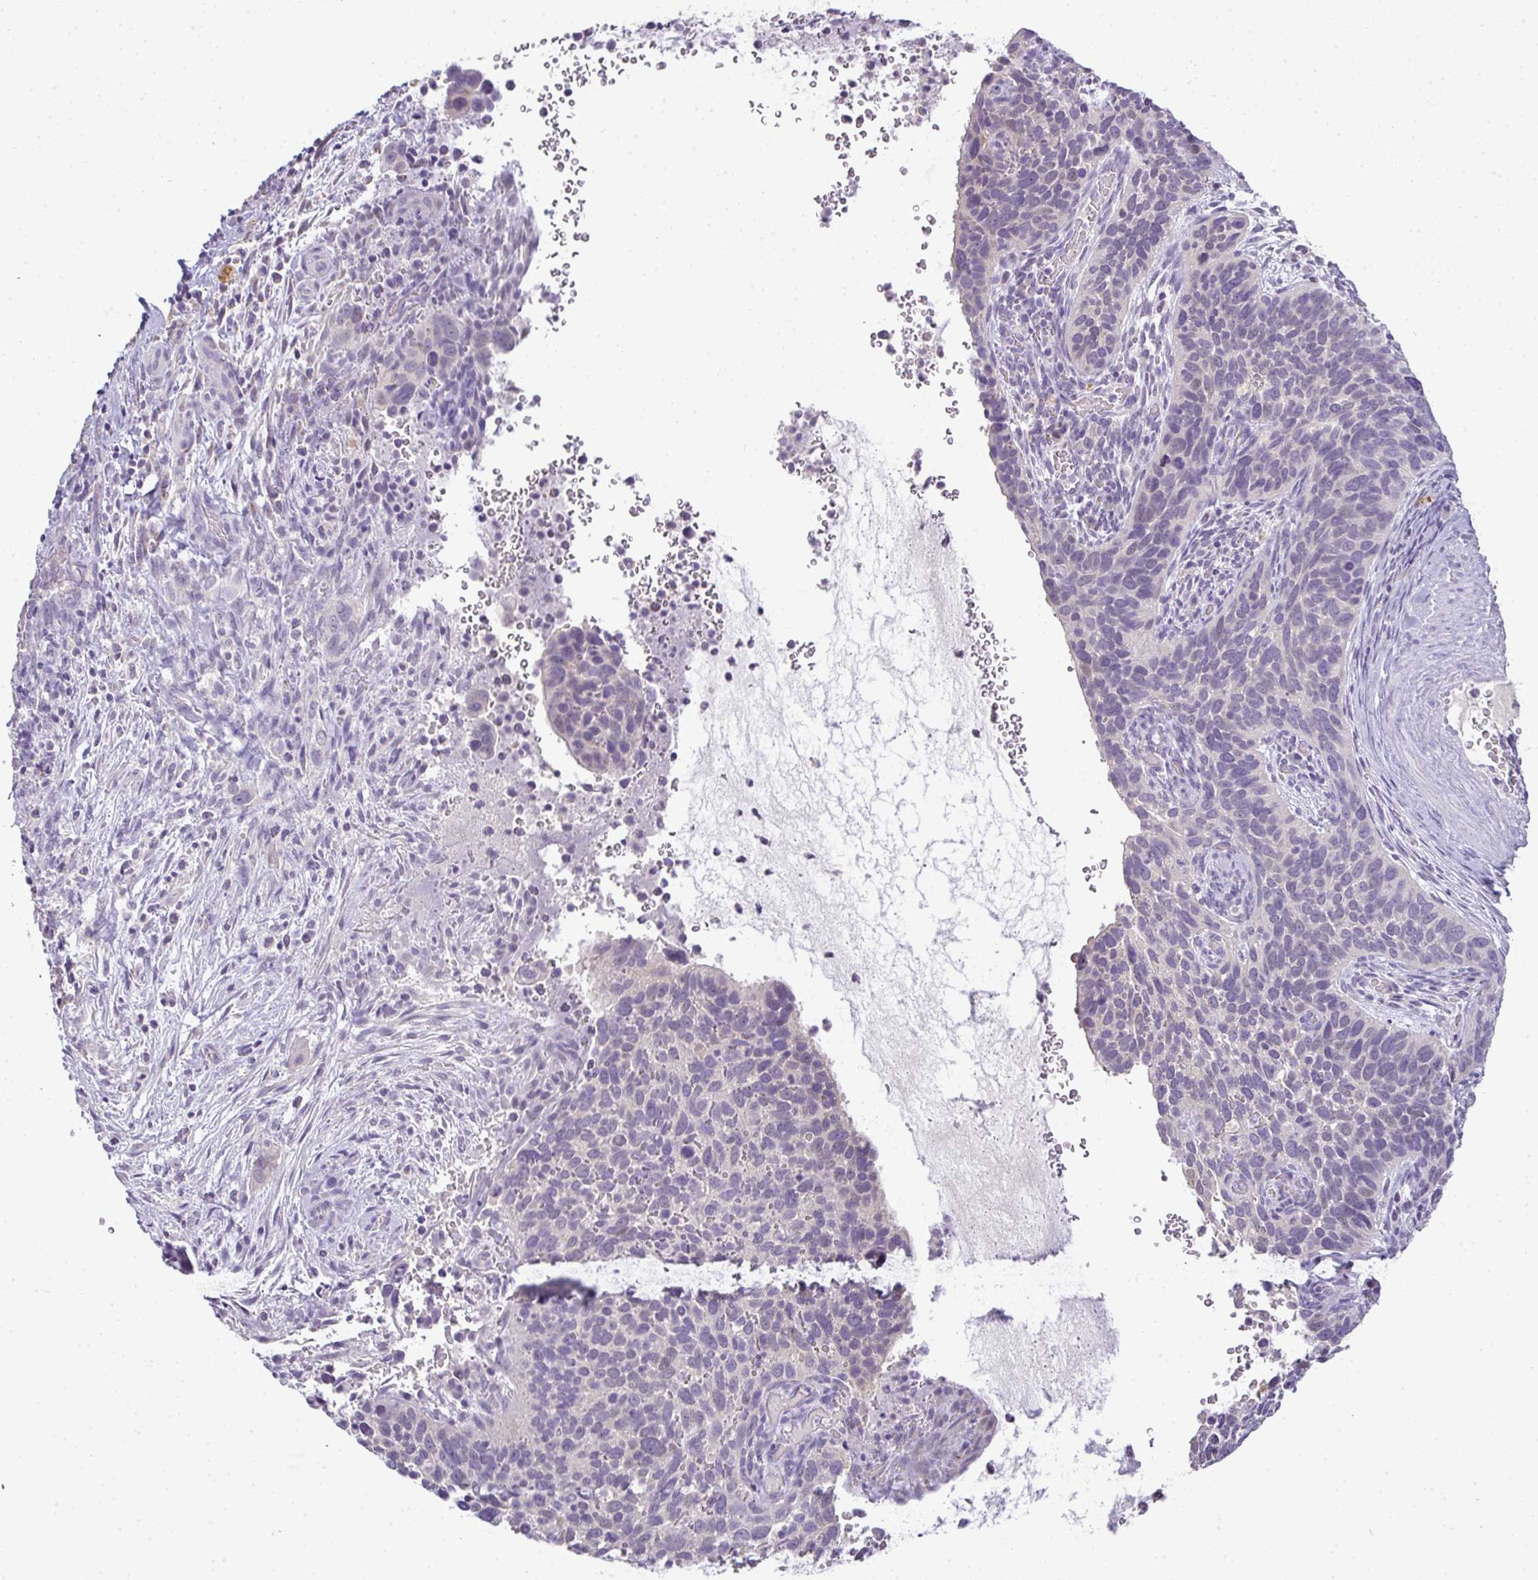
{"staining": {"intensity": "negative", "quantity": "none", "location": "none"}, "tissue": "cervical cancer", "cell_type": "Tumor cells", "image_type": "cancer", "snomed": [{"axis": "morphology", "description": "Squamous cell carcinoma, NOS"}, {"axis": "topography", "description": "Cervix"}], "caption": "Immunohistochemical staining of human cervical cancer reveals no significant positivity in tumor cells.", "gene": "CMPK1", "patient": {"sex": "female", "age": 51}}